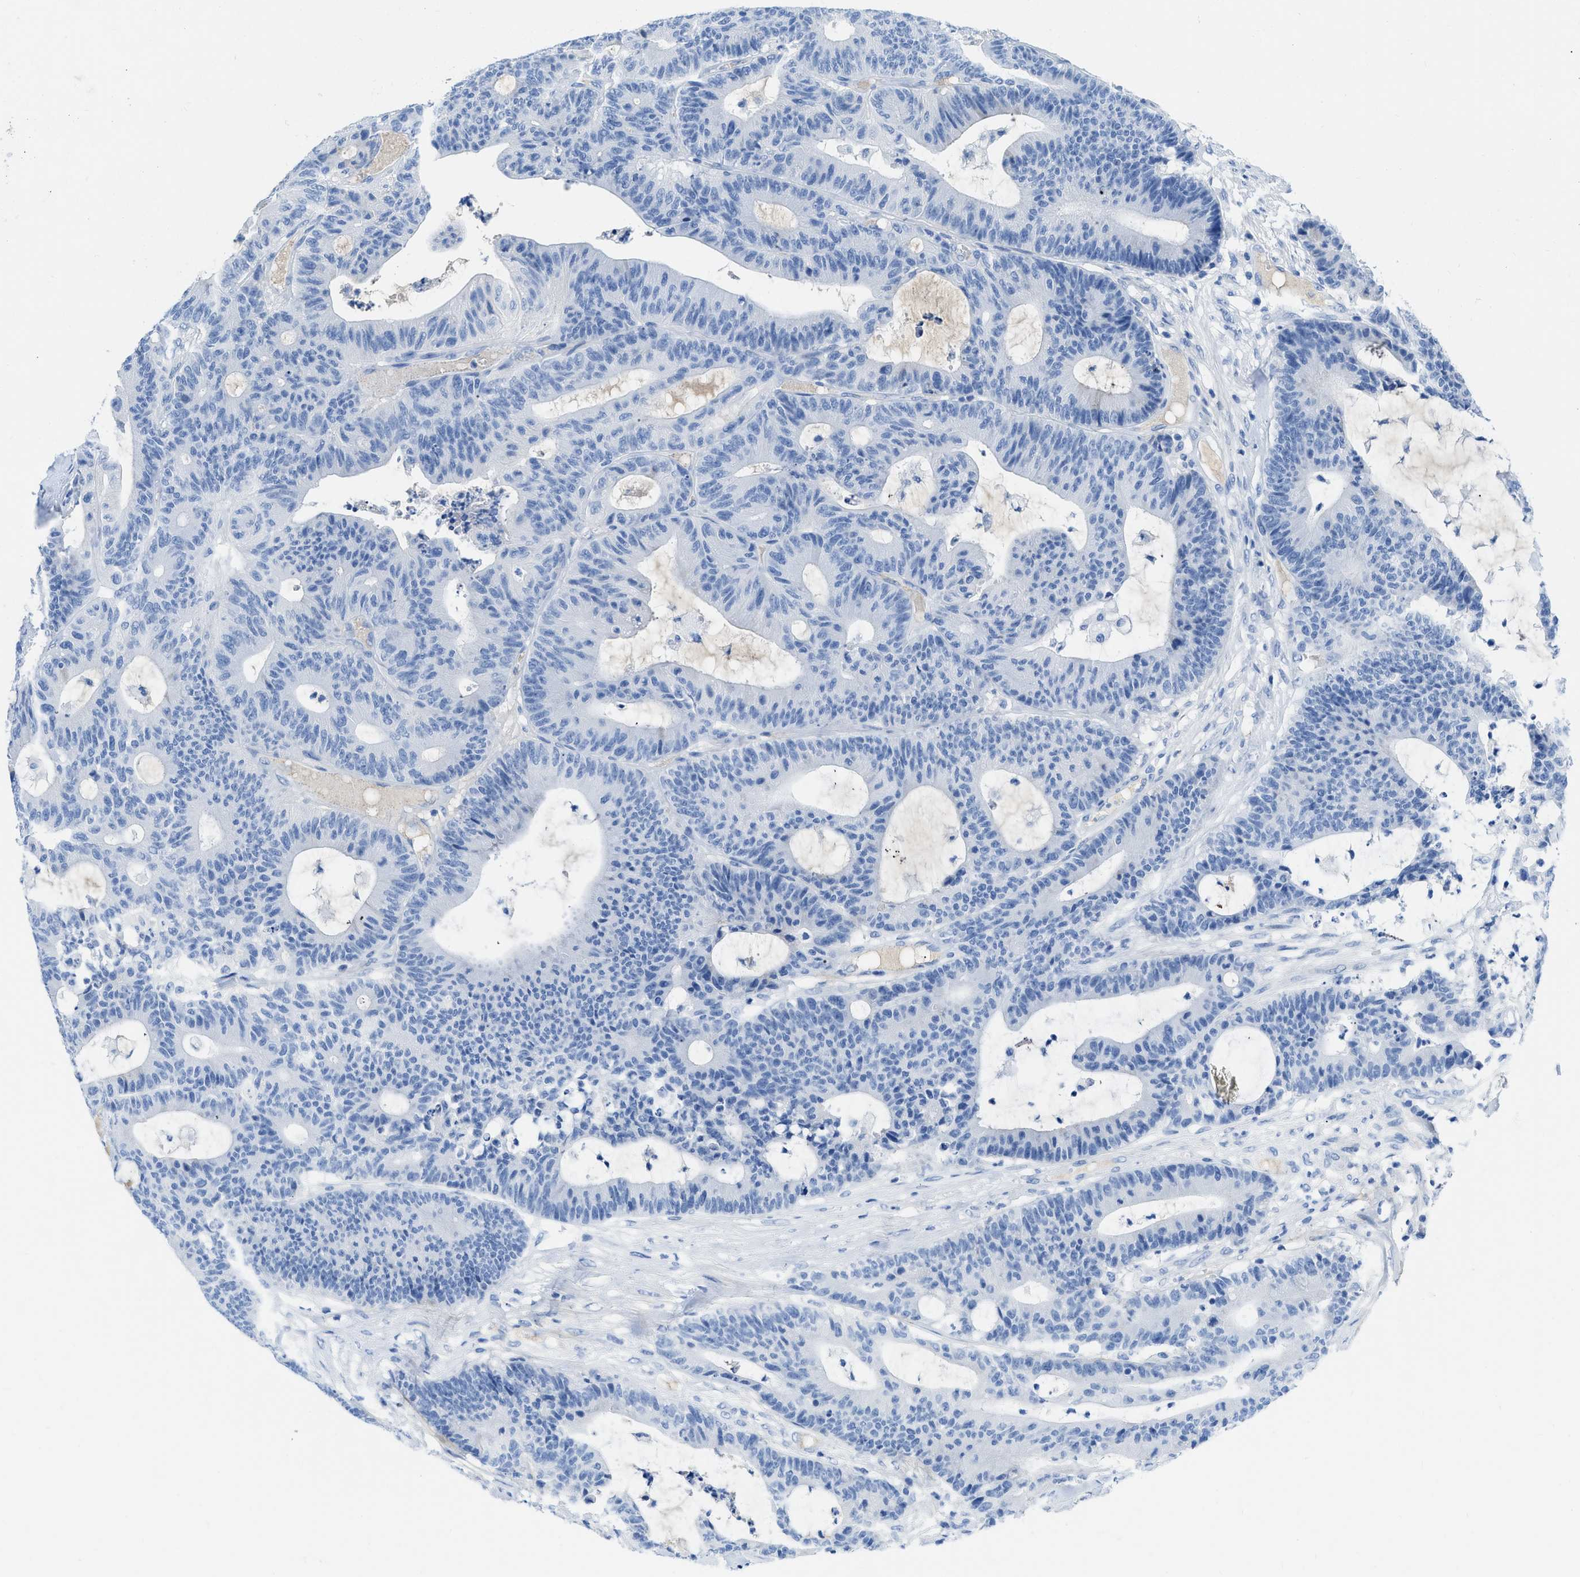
{"staining": {"intensity": "negative", "quantity": "none", "location": "none"}, "tissue": "colorectal cancer", "cell_type": "Tumor cells", "image_type": "cancer", "snomed": [{"axis": "morphology", "description": "Adenocarcinoma, NOS"}, {"axis": "topography", "description": "Colon"}], "caption": "Colorectal cancer (adenocarcinoma) was stained to show a protein in brown. There is no significant positivity in tumor cells.", "gene": "COL3A1", "patient": {"sex": "female", "age": 84}}